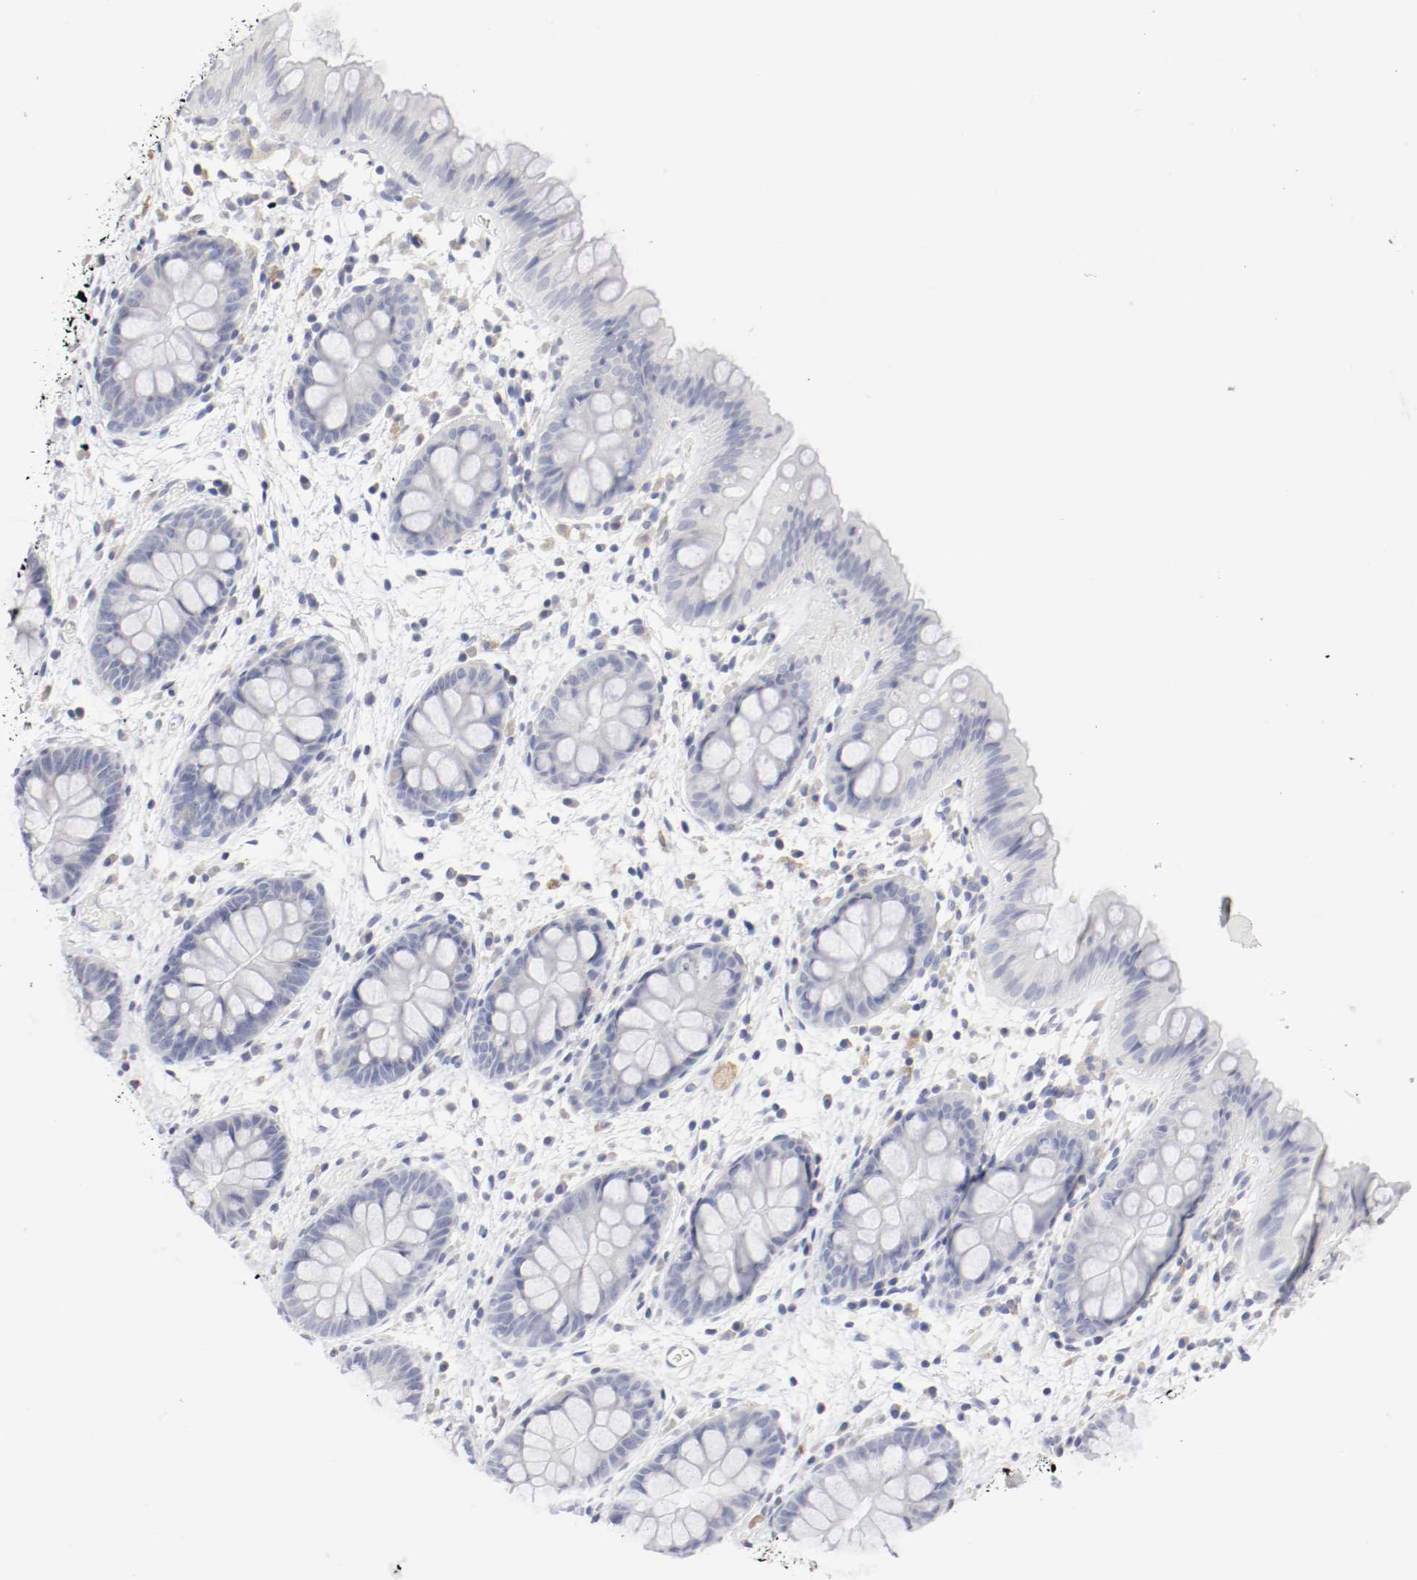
{"staining": {"intensity": "negative", "quantity": "none", "location": "none"}, "tissue": "colon", "cell_type": "Endothelial cells", "image_type": "normal", "snomed": [{"axis": "morphology", "description": "Normal tissue, NOS"}, {"axis": "topography", "description": "Smooth muscle"}, {"axis": "topography", "description": "Colon"}], "caption": "Immunohistochemistry micrograph of benign colon stained for a protein (brown), which shows no expression in endothelial cells.", "gene": "ITGAX", "patient": {"sex": "male", "age": 67}}